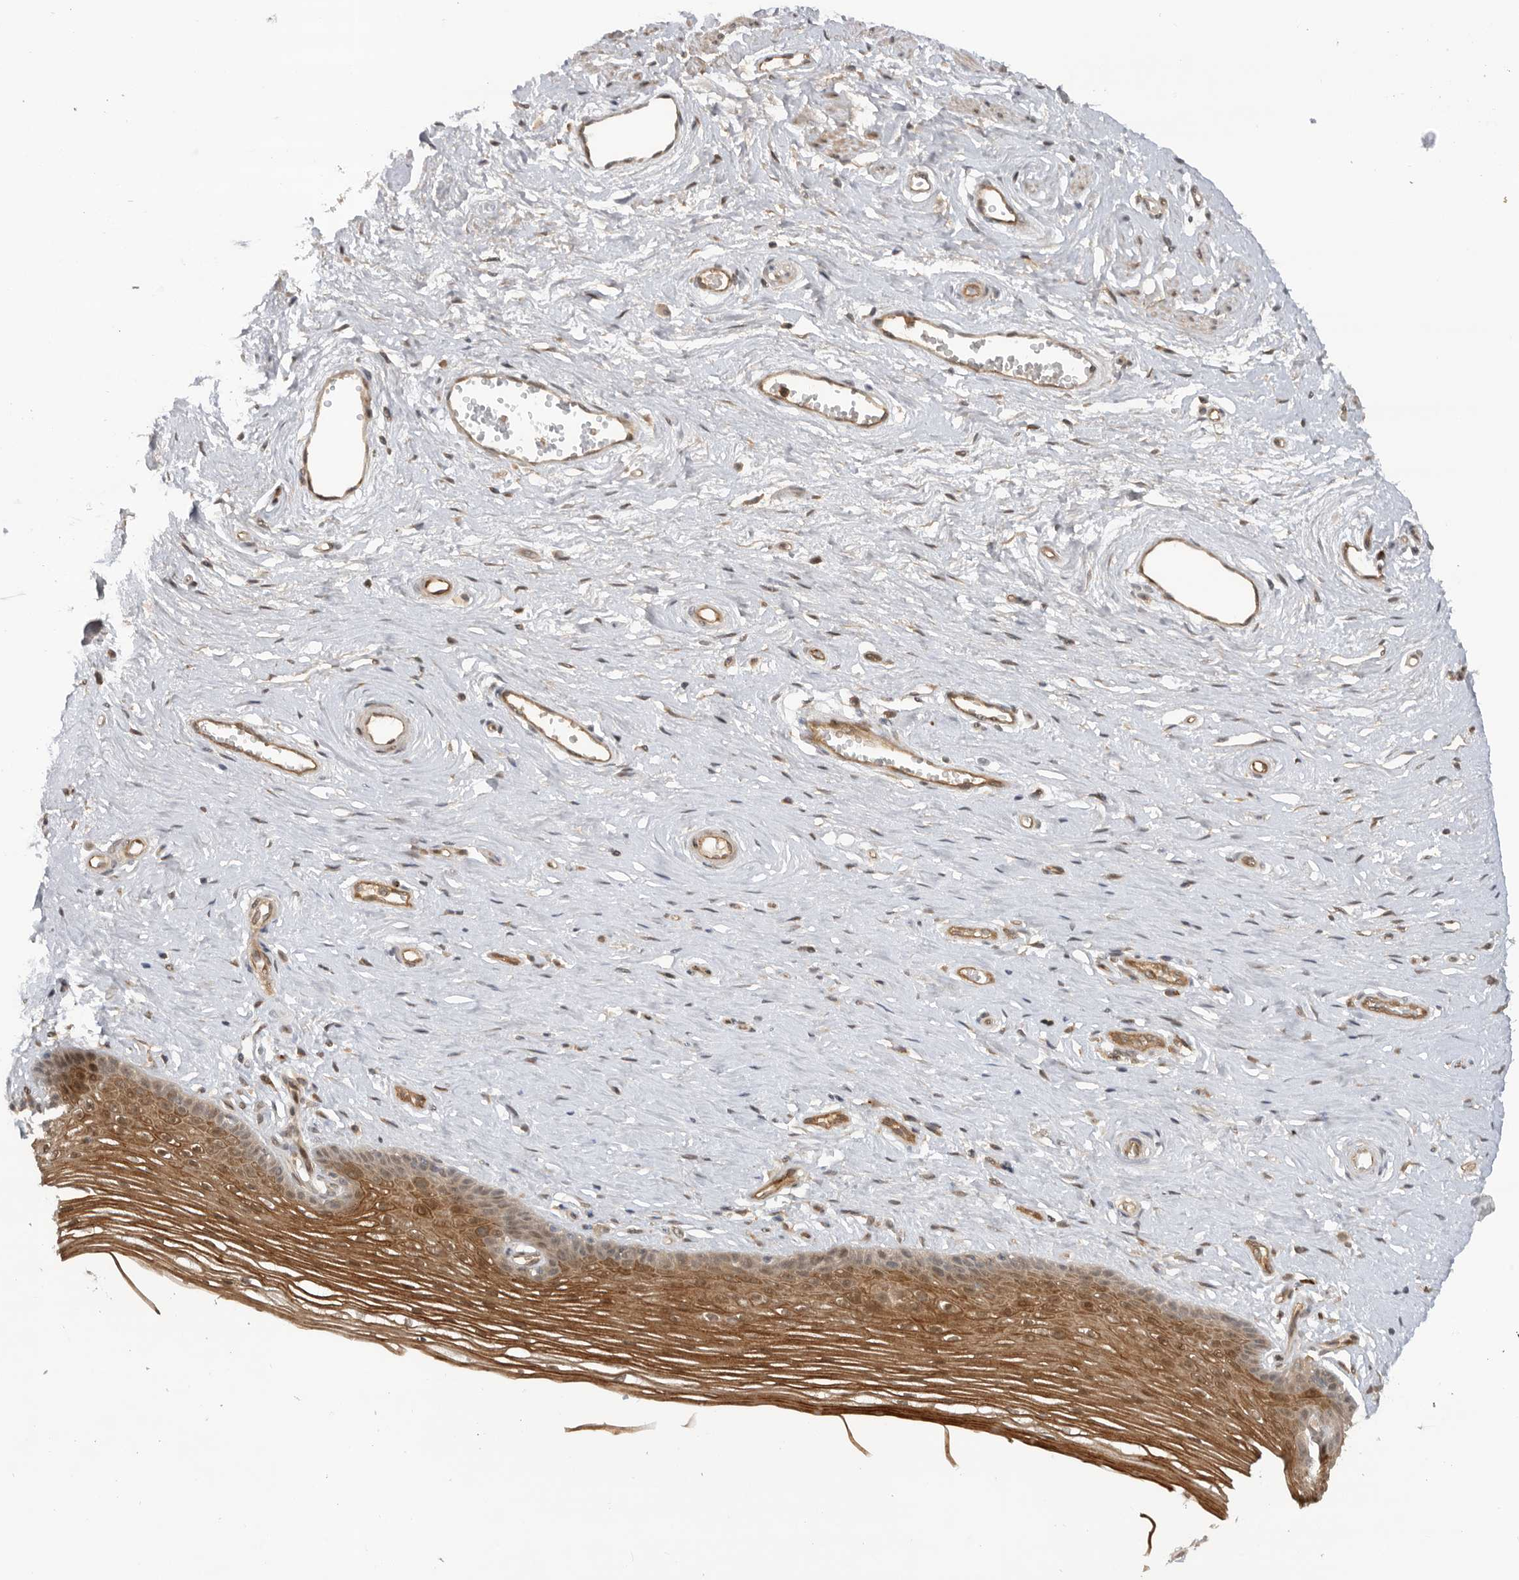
{"staining": {"intensity": "moderate", "quantity": ">75%", "location": "cytoplasmic/membranous"}, "tissue": "vagina", "cell_type": "Squamous epithelial cells", "image_type": "normal", "snomed": [{"axis": "morphology", "description": "Normal tissue, NOS"}, {"axis": "topography", "description": "Vagina"}], "caption": "DAB immunohistochemical staining of unremarkable vagina displays moderate cytoplasmic/membranous protein positivity in approximately >75% of squamous epithelial cells. (DAB IHC, brown staining for protein, blue staining for nuclei).", "gene": "DCAF8", "patient": {"sex": "female", "age": 46}}